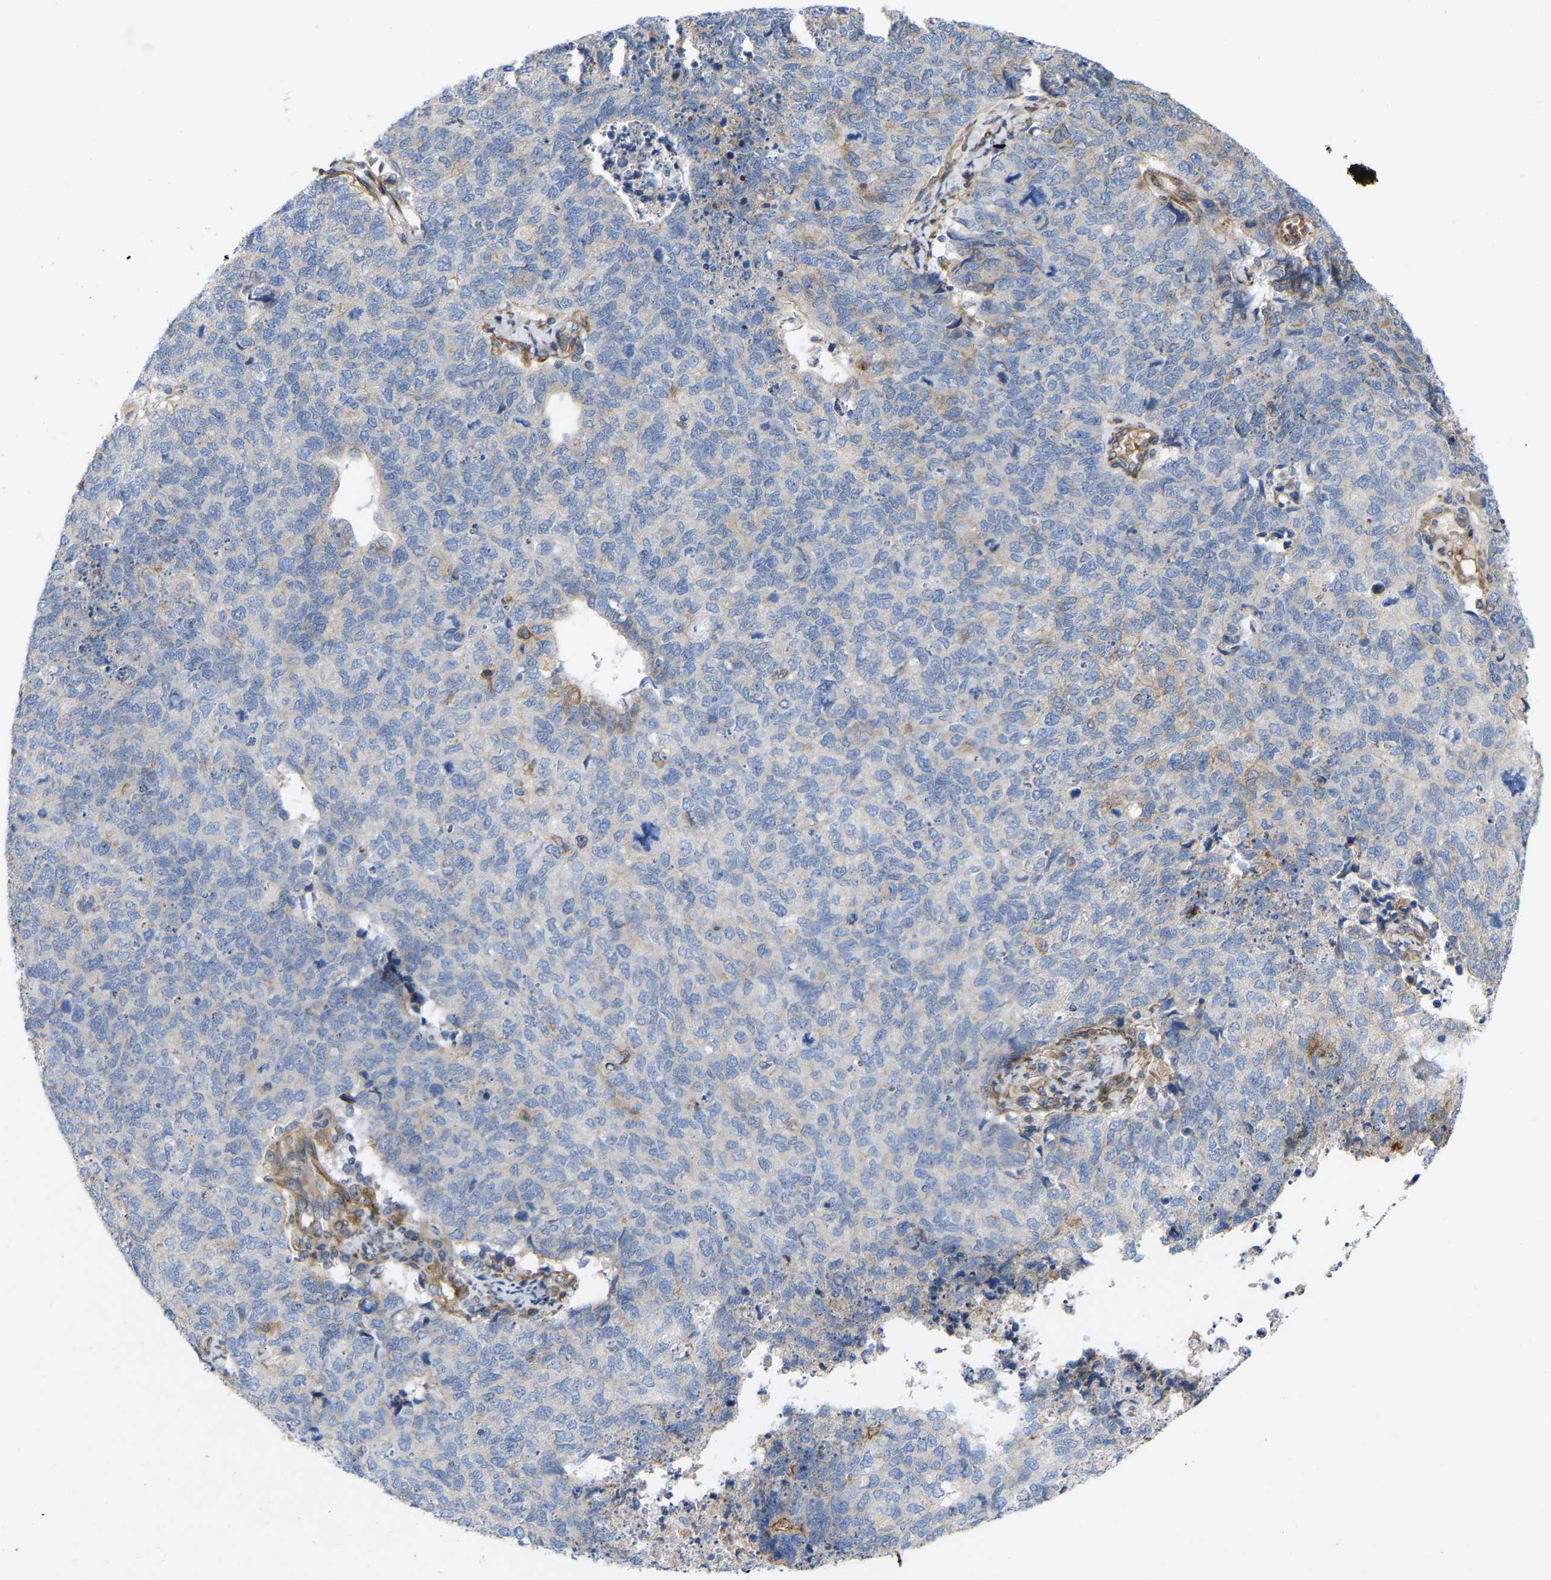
{"staining": {"intensity": "negative", "quantity": "none", "location": "none"}, "tissue": "cervical cancer", "cell_type": "Tumor cells", "image_type": "cancer", "snomed": [{"axis": "morphology", "description": "Squamous cell carcinoma, NOS"}, {"axis": "topography", "description": "Cervix"}], "caption": "Tumor cells show no significant staining in cervical squamous cell carcinoma.", "gene": "TOR1B", "patient": {"sex": "female", "age": 63}}